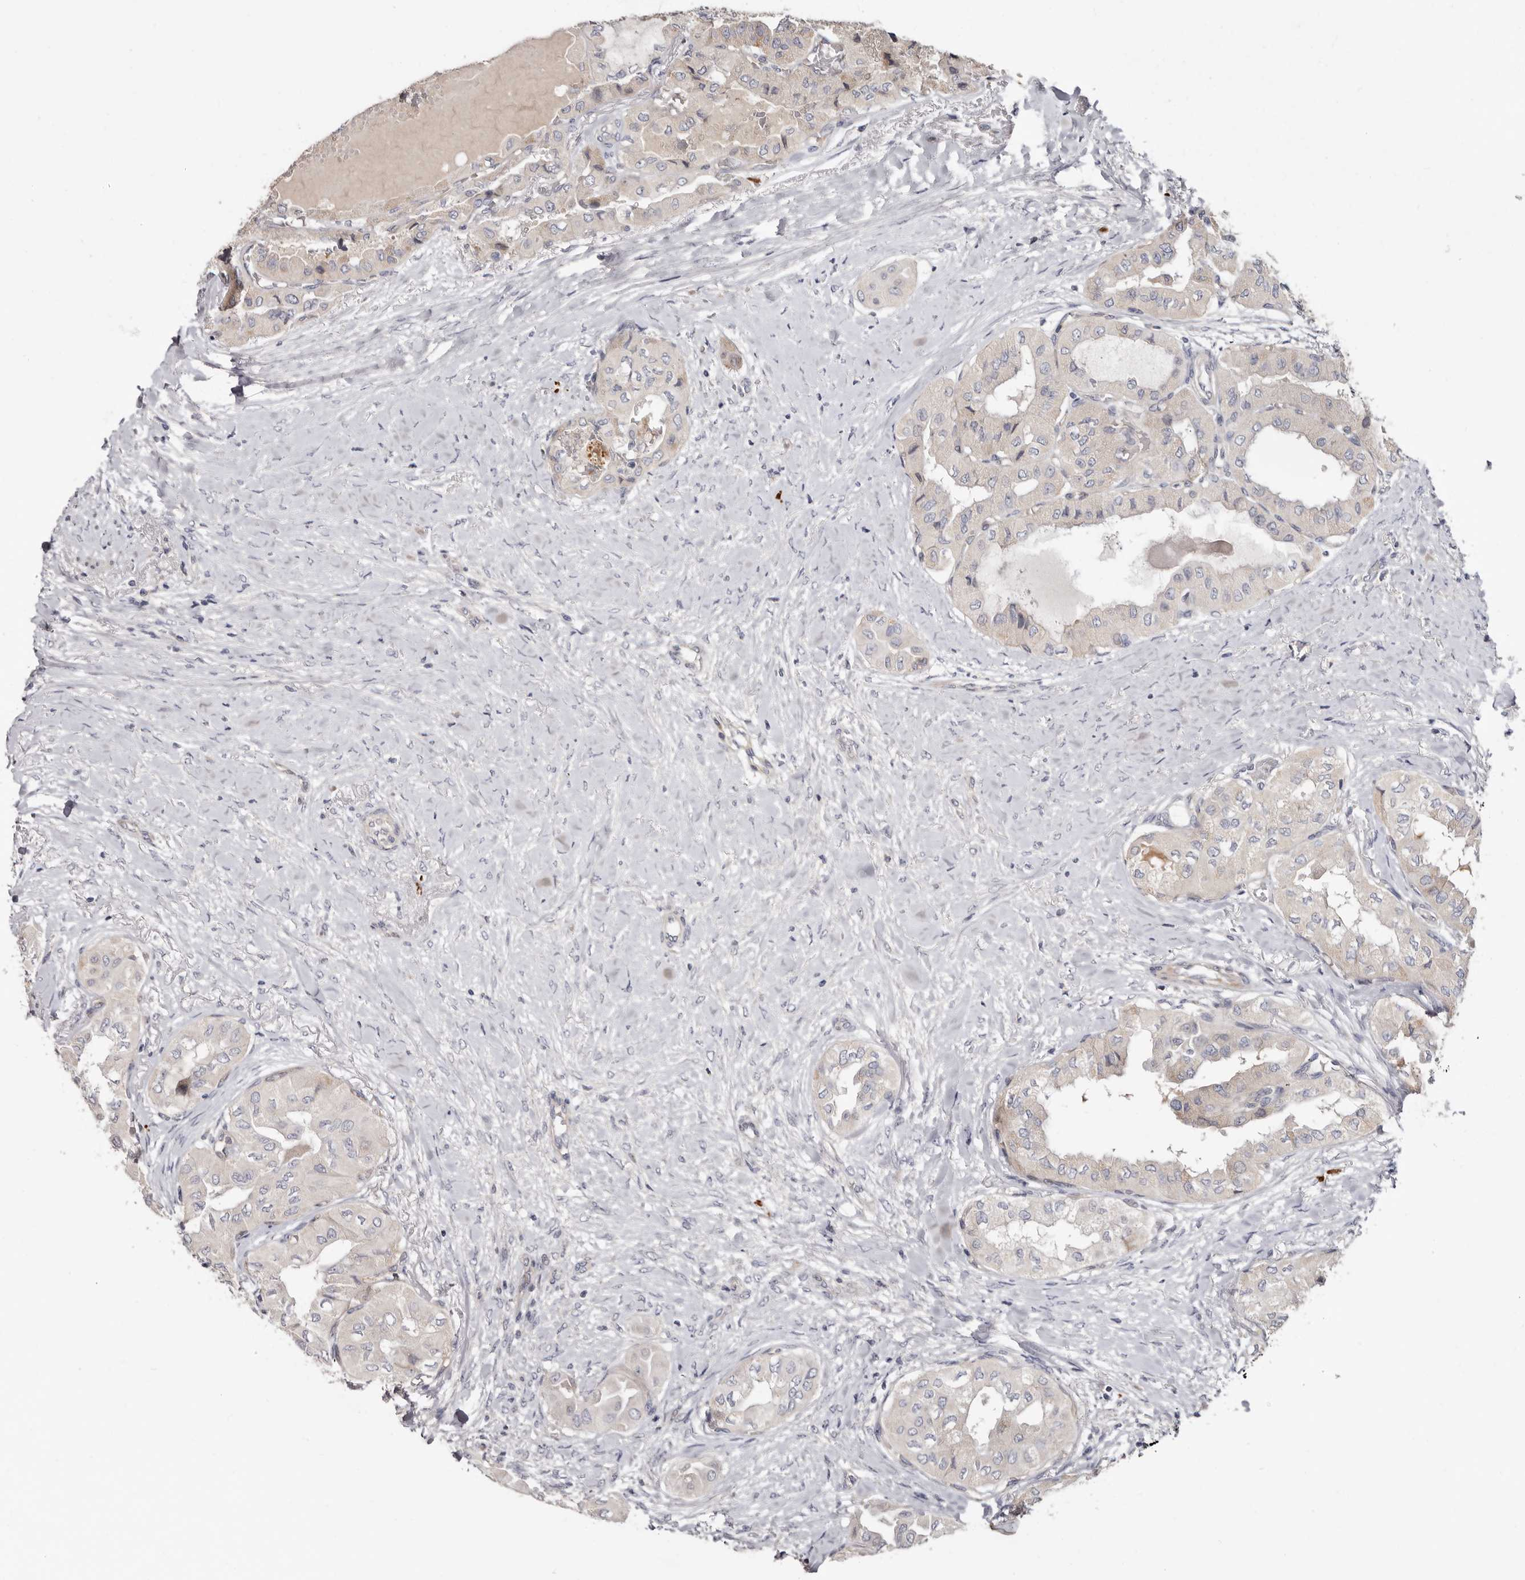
{"staining": {"intensity": "negative", "quantity": "none", "location": "none"}, "tissue": "thyroid cancer", "cell_type": "Tumor cells", "image_type": "cancer", "snomed": [{"axis": "morphology", "description": "Papillary adenocarcinoma, NOS"}, {"axis": "topography", "description": "Thyroid gland"}], "caption": "Tumor cells are negative for brown protein staining in thyroid cancer (papillary adenocarcinoma).", "gene": "SPTA1", "patient": {"sex": "female", "age": 59}}